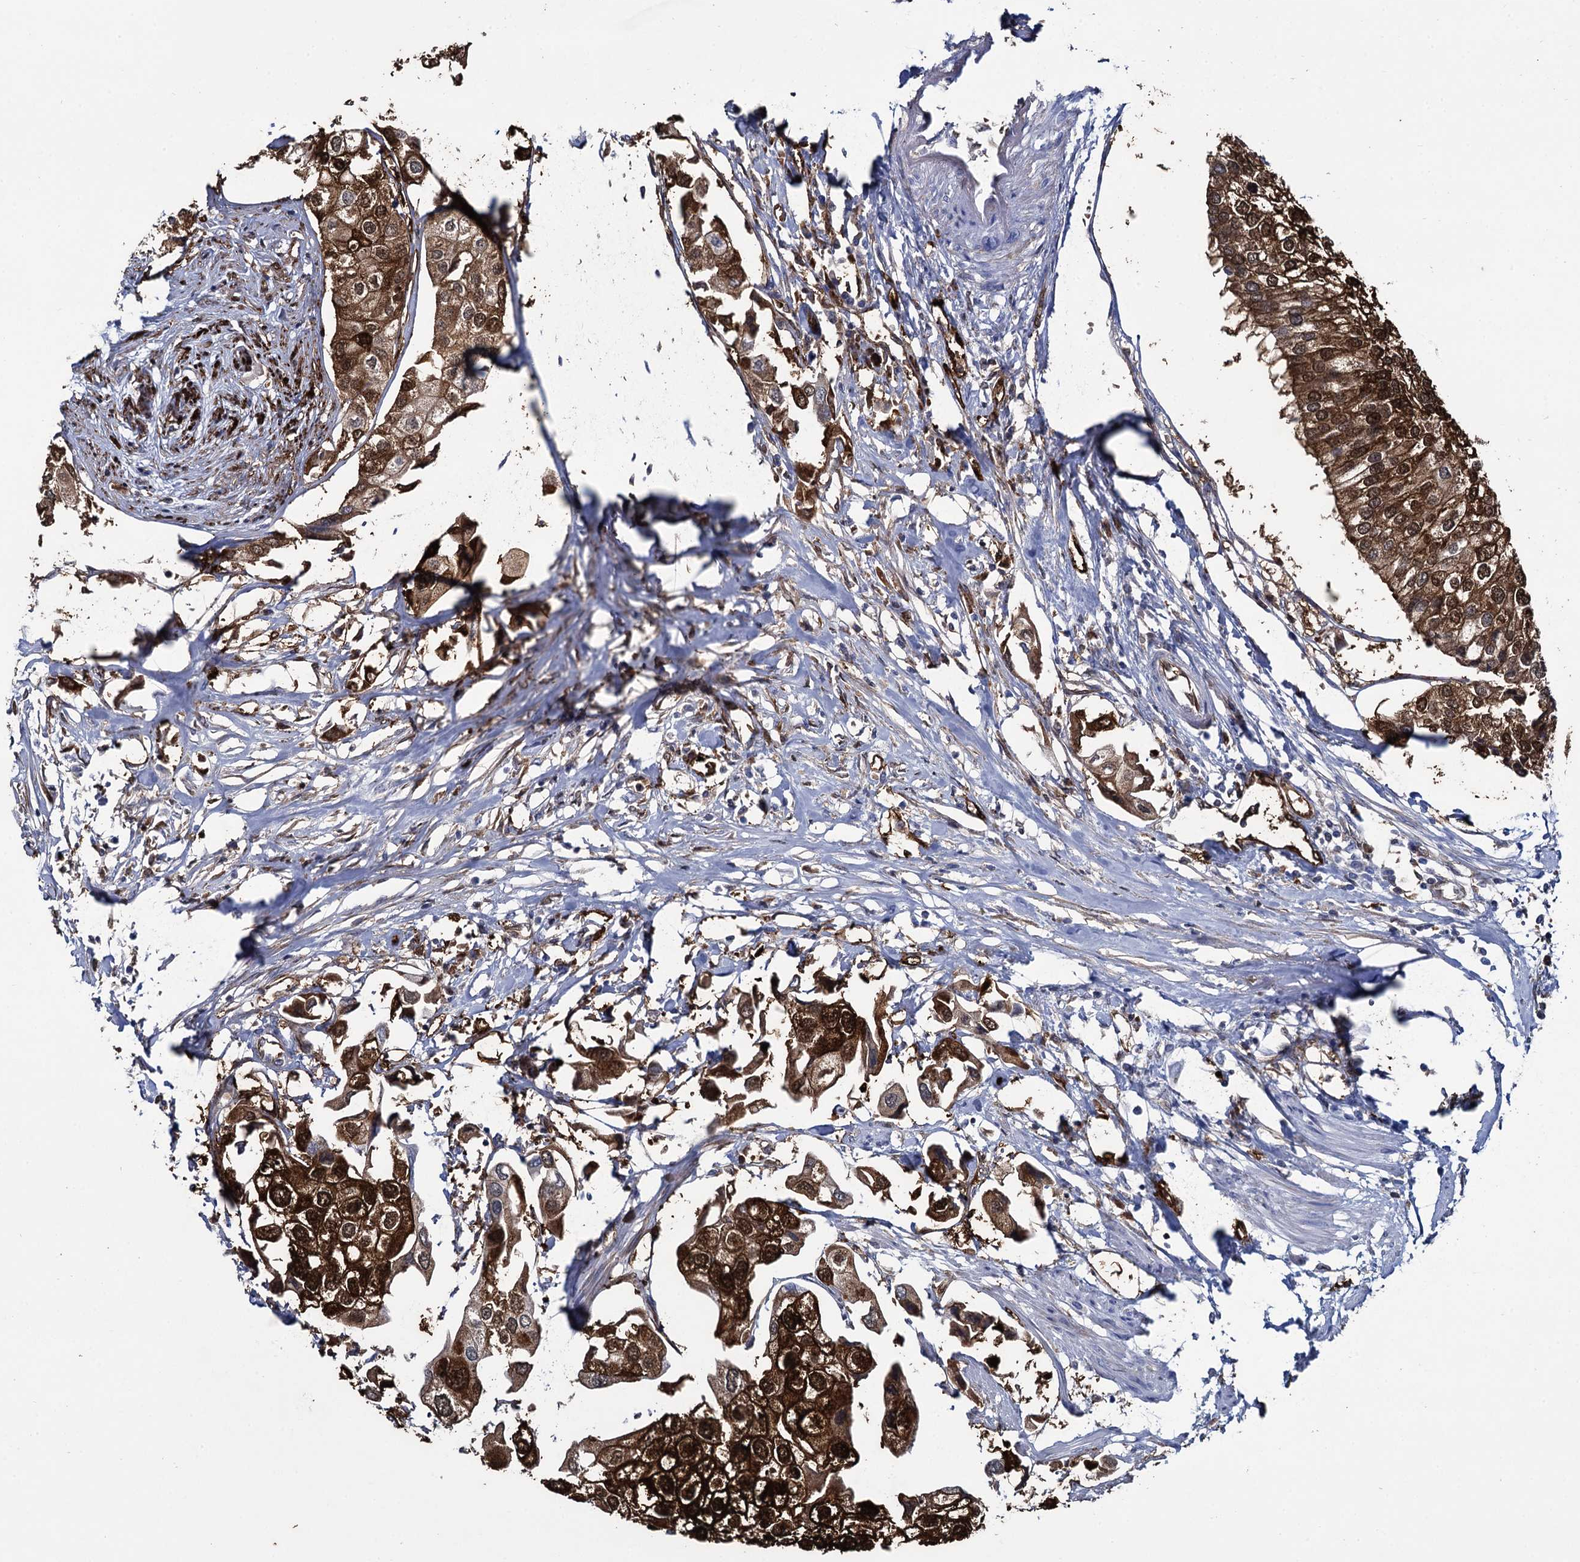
{"staining": {"intensity": "strong", "quantity": ">75%", "location": "cytoplasmic/membranous,nuclear"}, "tissue": "urothelial cancer", "cell_type": "Tumor cells", "image_type": "cancer", "snomed": [{"axis": "morphology", "description": "Urothelial carcinoma, High grade"}, {"axis": "topography", "description": "Urinary bladder"}], "caption": "Urothelial cancer stained for a protein displays strong cytoplasmic/membranous and nuclear positivity in tumor cells.", "gene": "FABP5", "patient": {"sex": "male", "age": 64}}